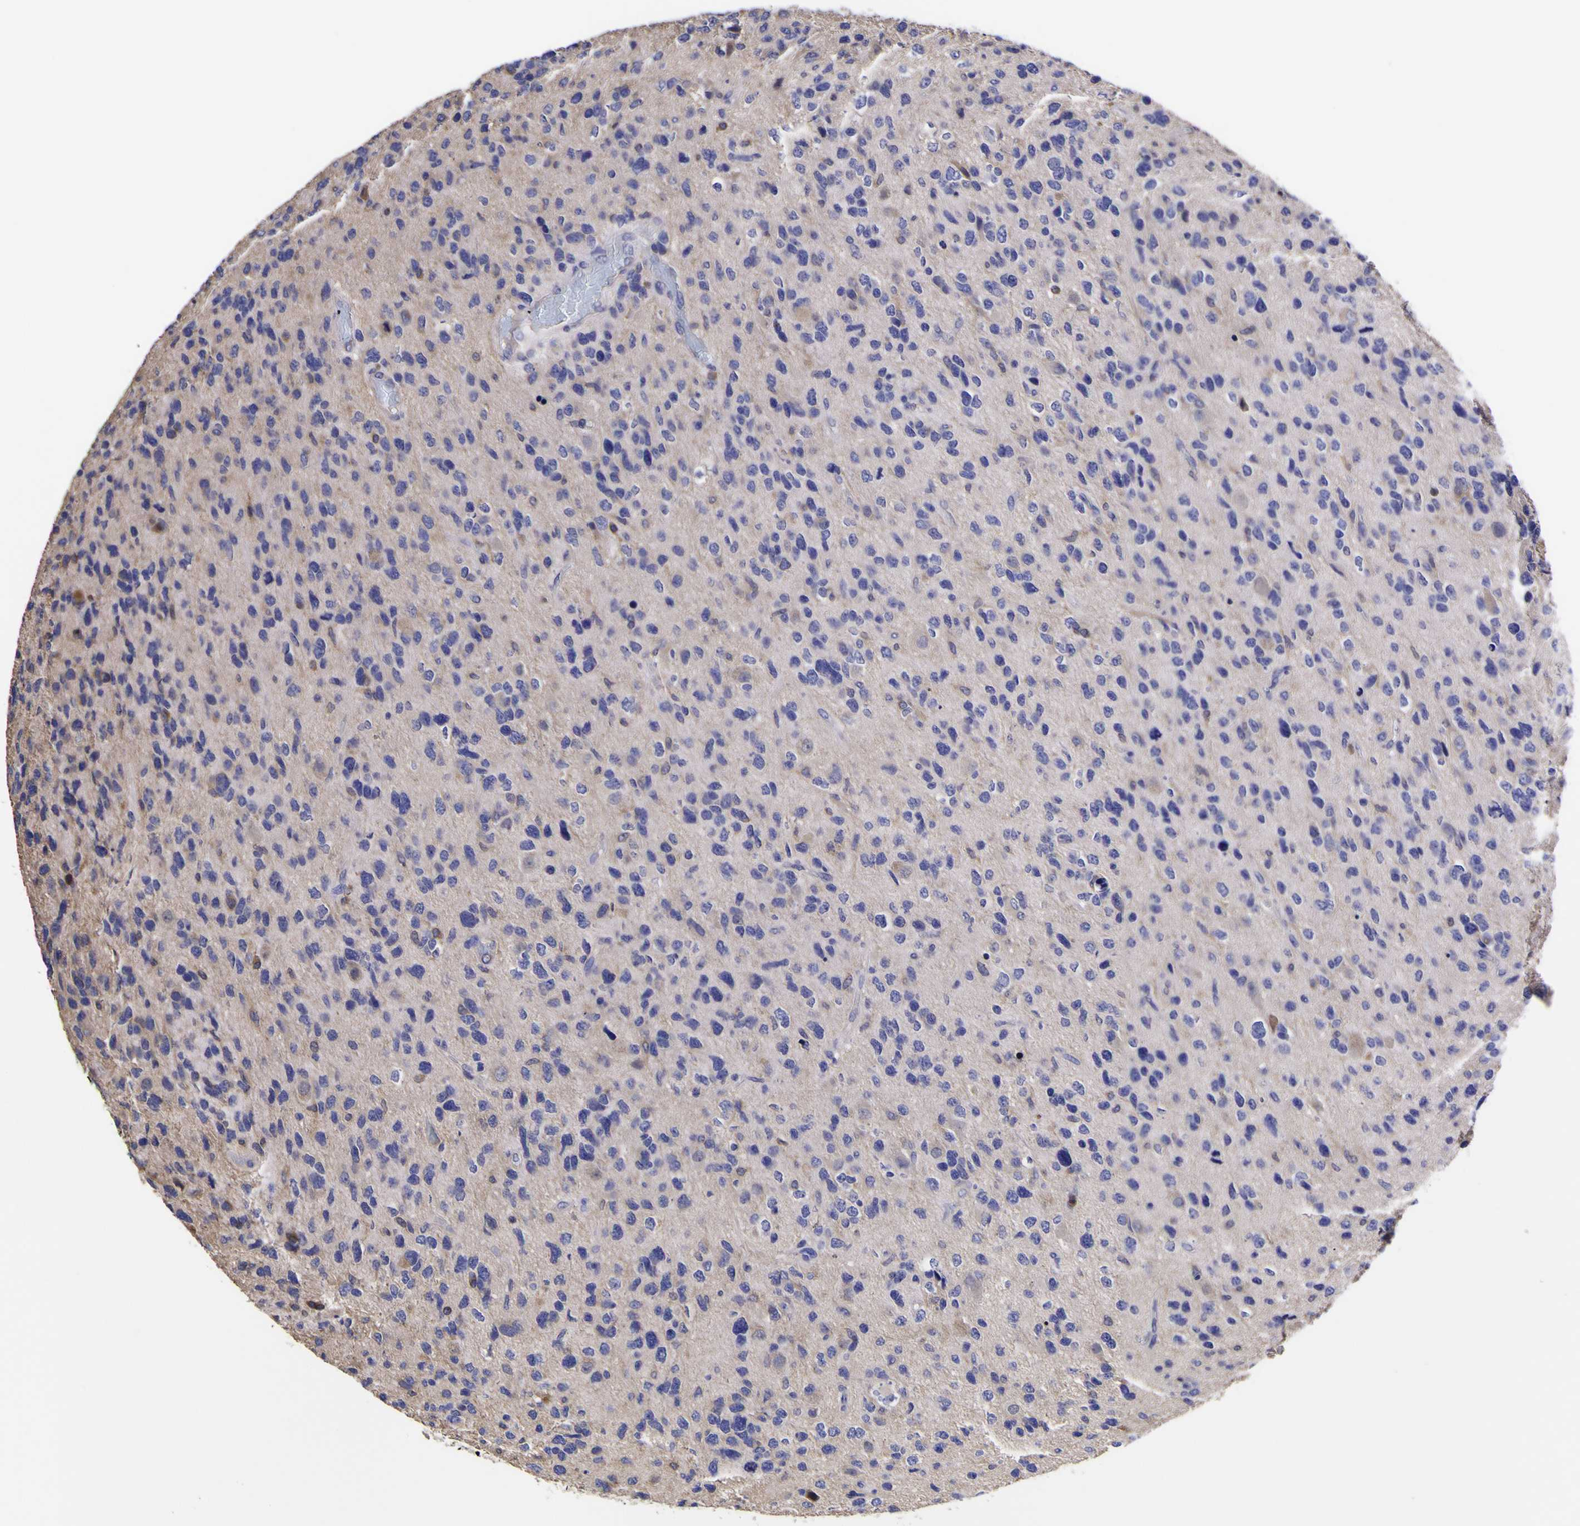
{"staining": {"intensity": "negative", "quantity": "none", "location": "none"}, "tissue": "glioma", "cell_type": "Tumor cells", "image_type": "cancer", "snomed": [{"axis": "morphology", "description": "Glioma, malignant, High grade"}, {"axis": "topography", "description": "Brain"}], "caption": "A micrograph of human malignant glioma (high-grade) is negative for staining in tumor cells.", "gene": "MAPK14", "patient": {"sex": "female", "age": 58}}